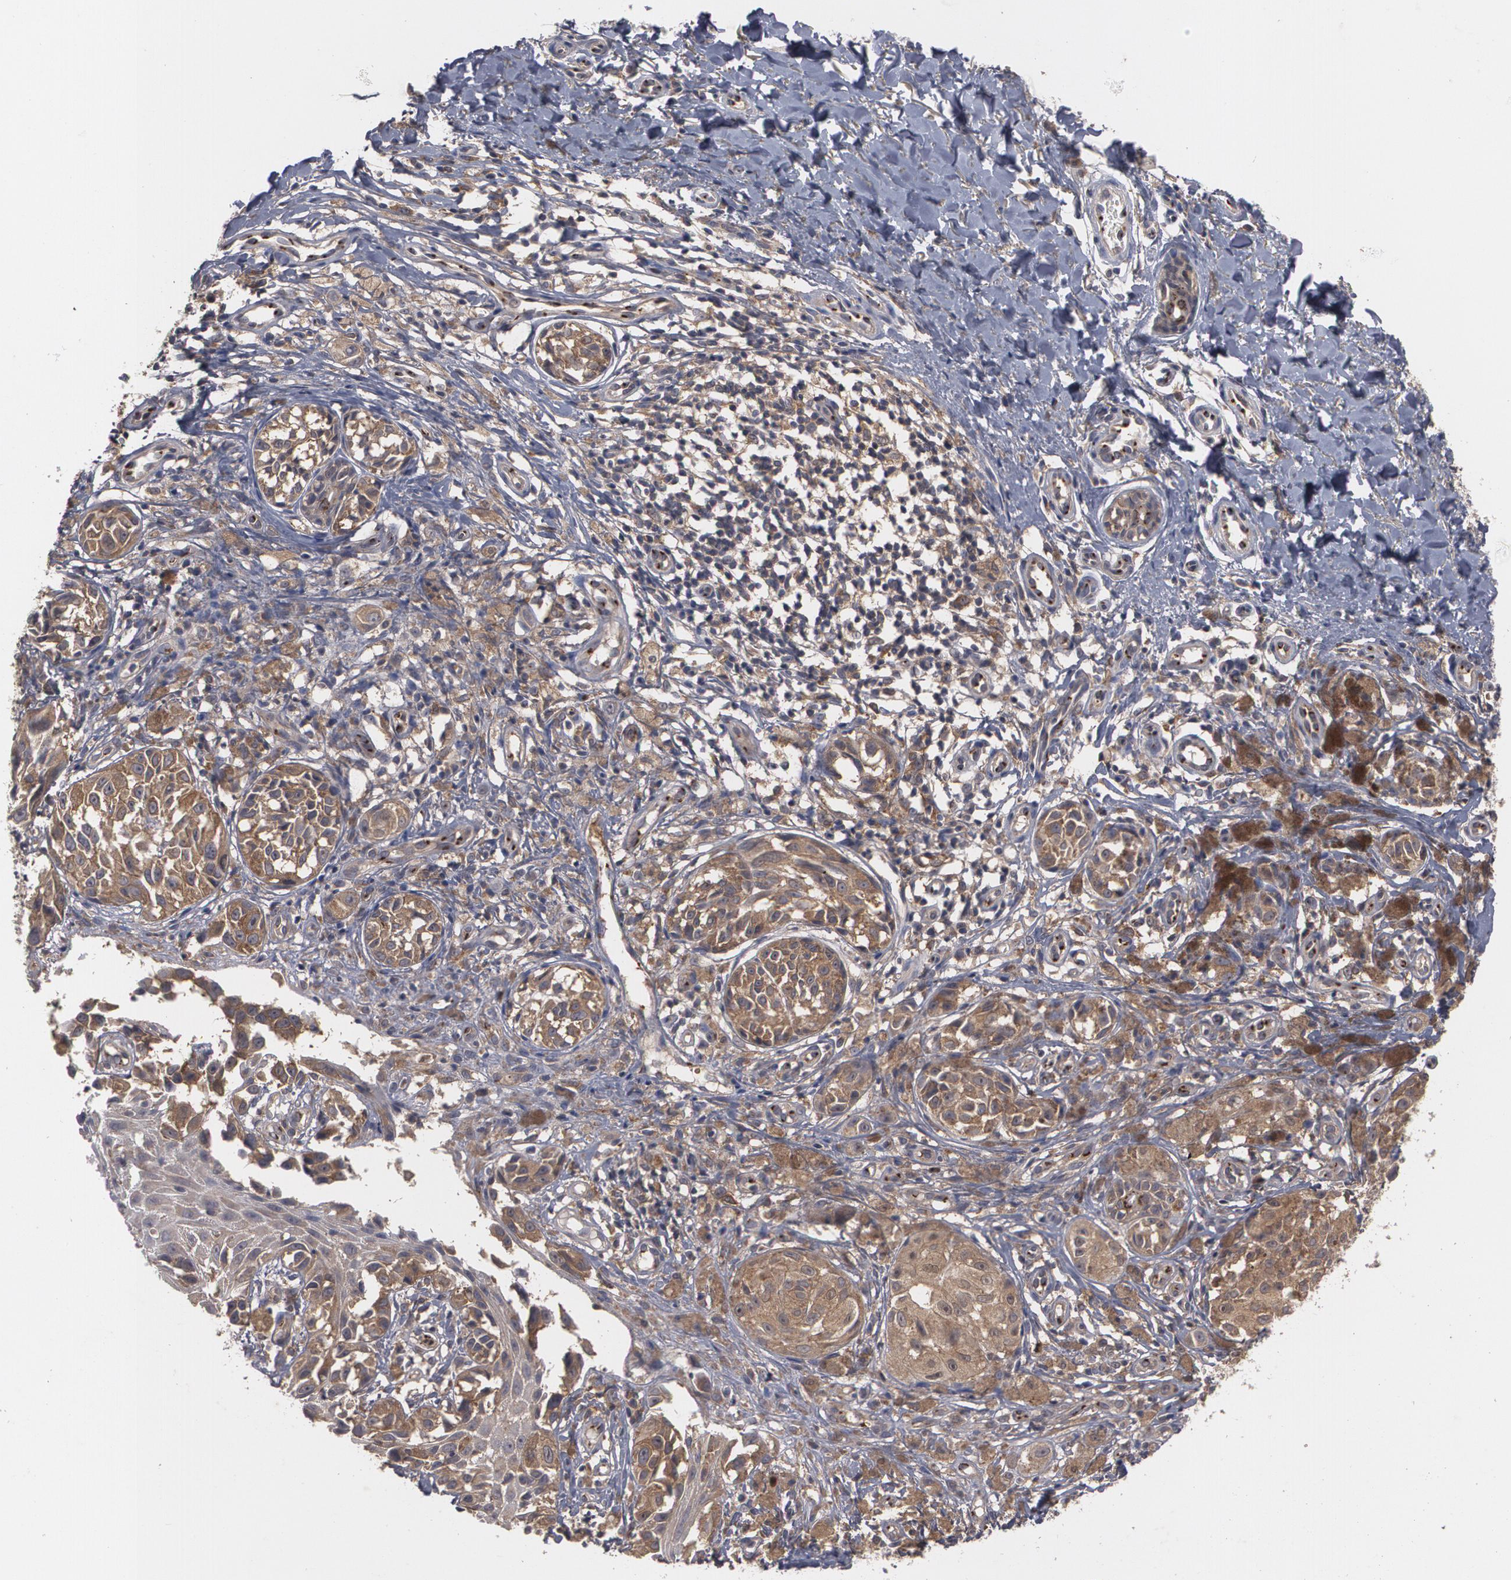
{"staining": {"intensity": "weak", "quantity": ">75%", "location": "cytoplasmic/membranous"}, "tissue": "melanoma", "cell_type": "Tumor cells", "image_type": "cancer", "snomed": [{"axis": "morphology", "description": "Malignant melanoma, NOS"}, {"axis": "topography", "description": "Skin"}], "caption": "High-power microscopy captured an IHC histopathology image of melanoma, revealing weak cytoplasmic/membranous expression in approximately >75% of tumor cells.", "gene": "HTT", "patient": {"sex": "male", "age": 67}}